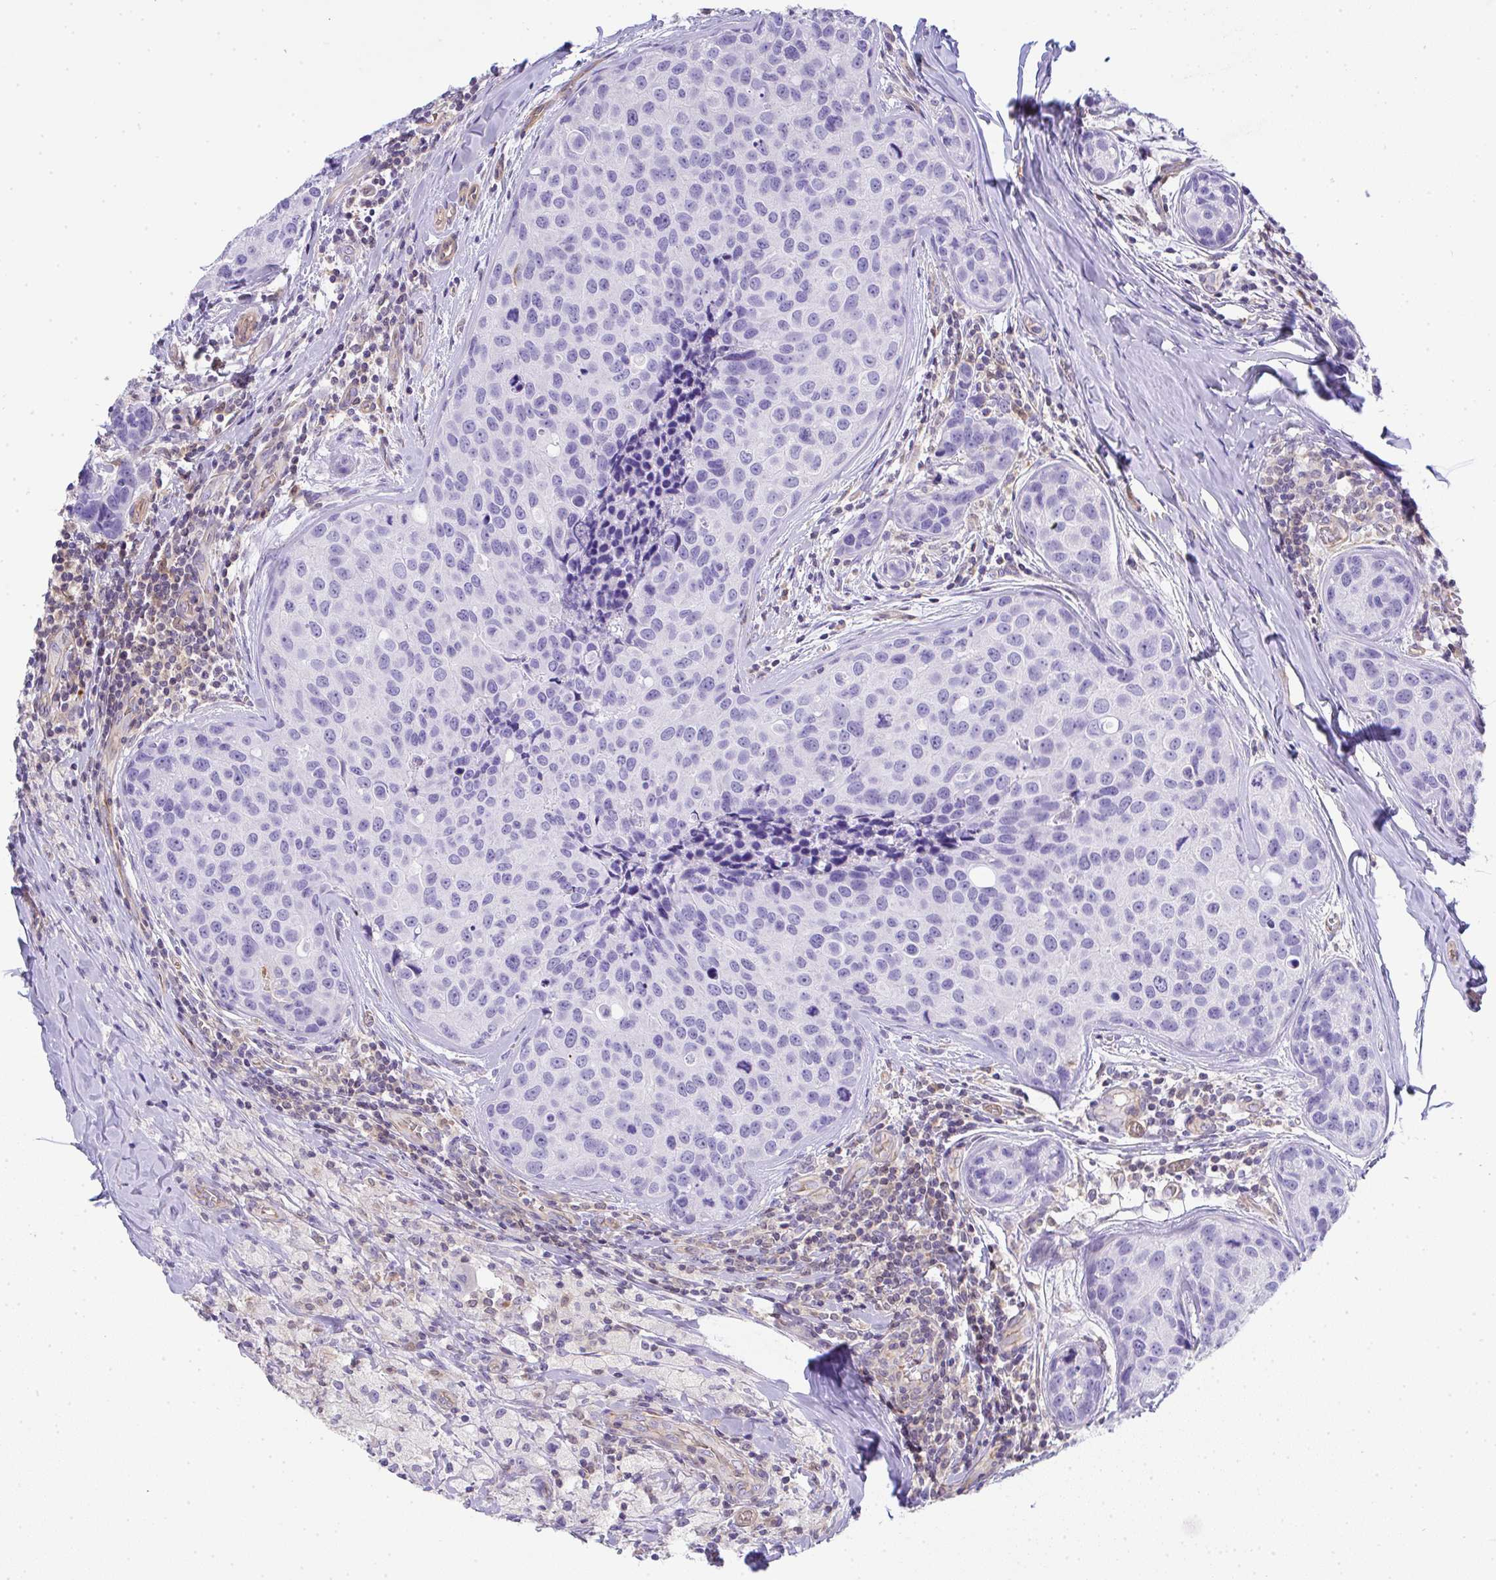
{"staining": {"intensity": "negative", "quantity": "none", "location": "none"}, "tissue": "breast cancer", "cell_type": "Tumor cells", "image_type": "cancer", "snomed": [{"axis": "morphology", "description": "Duct carcinoma"}, {"axis": "topography", "description": "Breast"}], "caption": "Tumor cells show no significant protein expression in invasive ductal carcinoma (breast).", "gene": "TNFAIP8", "patient": {"sex": "female", "age": 24}}